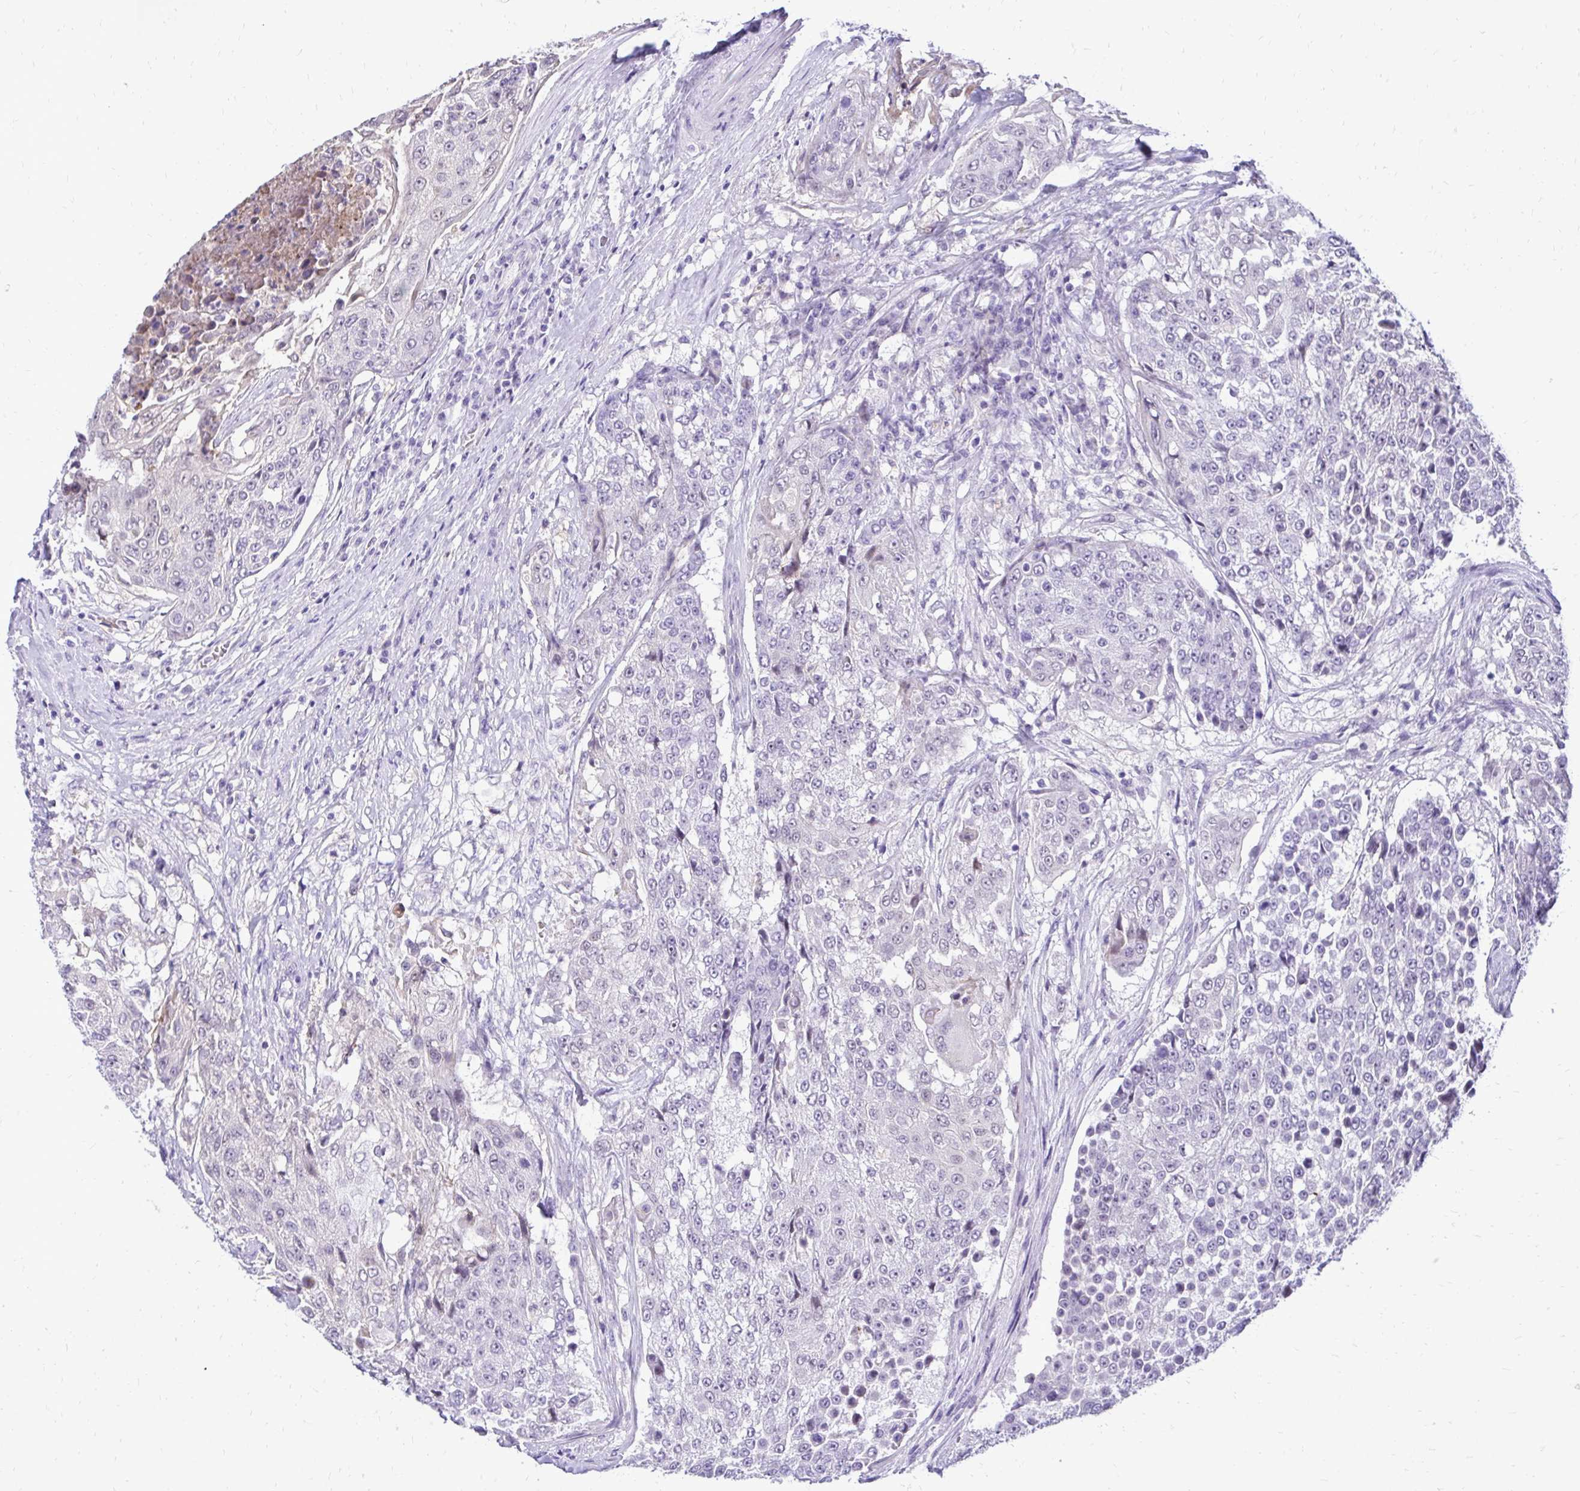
{"staining": {"intensity": "negative", "quantity": "none", "location": "none"}, "tissue": "urothelial cancer", "cell_type": "Tumor cells", "image_type": "cancer", "snomed": [{"axis": "morphology", "description": "Urothelial carcinoma, High grade"}, {"axis": "topography", "description": "Urinary bladder"}], "caption": "Protein analysis of urothelial cancer reveals no significant staining in tumor cells.", "gene": "ZSWIM9", "patient": {"sex": "female", "age": 63}}